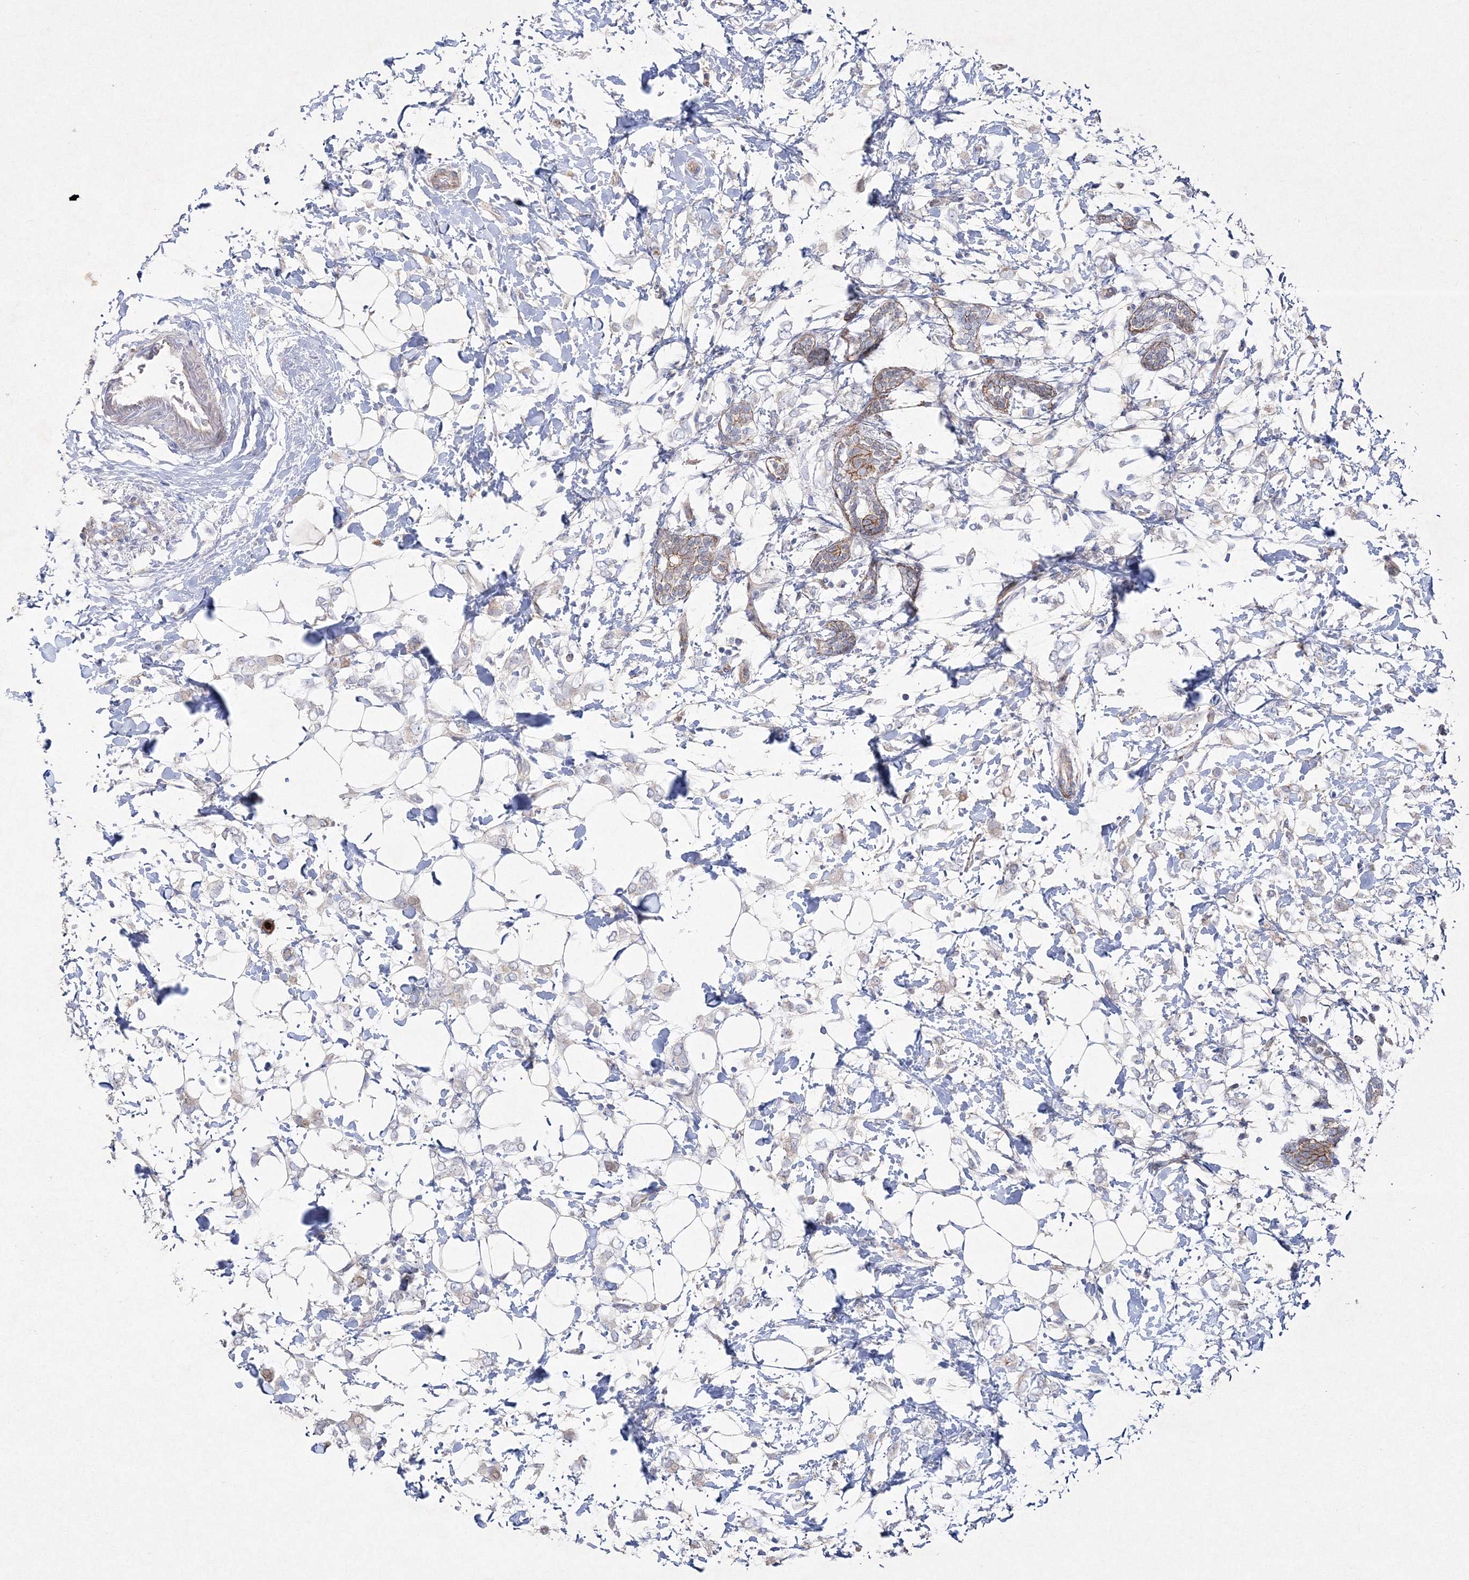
{"staining": {"intensity": "negative", "quantity": "none", "location": "none"}, "tissue": "breast cancer", "cell_type": "Tumor cells", "image_type": "cancer", "snomed": [{"axis": "morphology", "description": "Normal tissue, NOS"}, {"axis": "morphology", "description": "Lobular carcinoma"}, {"axis": "topography", "description": "Breast"}], "caption": "Lobular carcinoma (breast) stained for a protein using immunohistochemistry demonstrates no expression tumor cells.", "gene": "NAA40", "patient": {"sex": "female", "age": 47}}